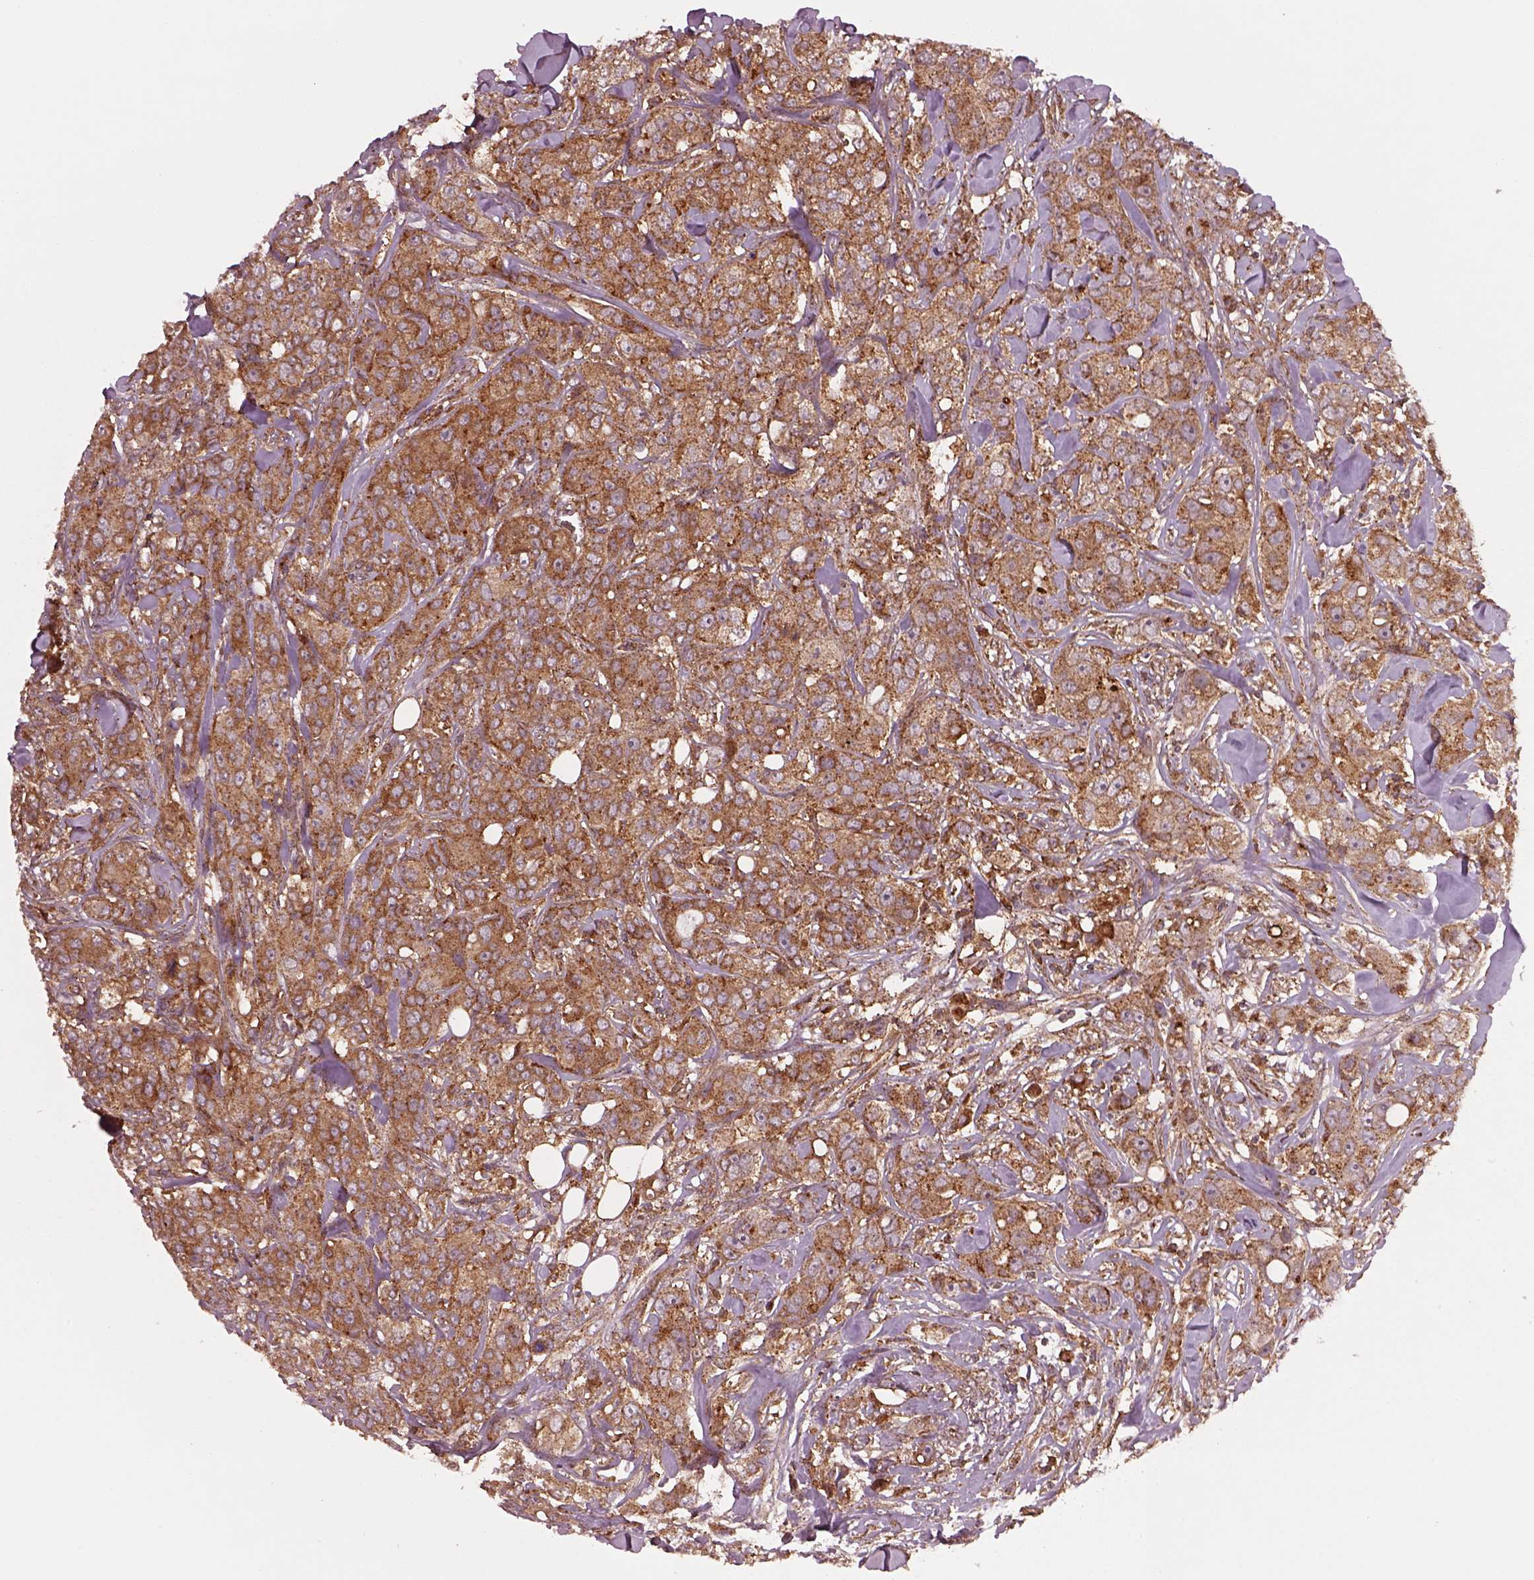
{"staining": {"intensity": "moderate", "quantity": "25%-75%", "location": "cytoplasmic/membranous"}, "tissue": "breast cancer", "cell_type": "Tumor cells", "image_type": "cancer", "snomed": [{"axis": "morphology", "description": "Duct carcinoma"}, {"axis": "topography", "description": "Breast"}], "caption": "Immunohistochemistry of infiltrating ductal carcinoma (breast) demonstrates medium levels of moderate cytoplasmic/membranous positivity in approximately 25%-75% of tumor cells.", "gene": "WASHC2A", "patient": {"sex": "female", "age": 43}}